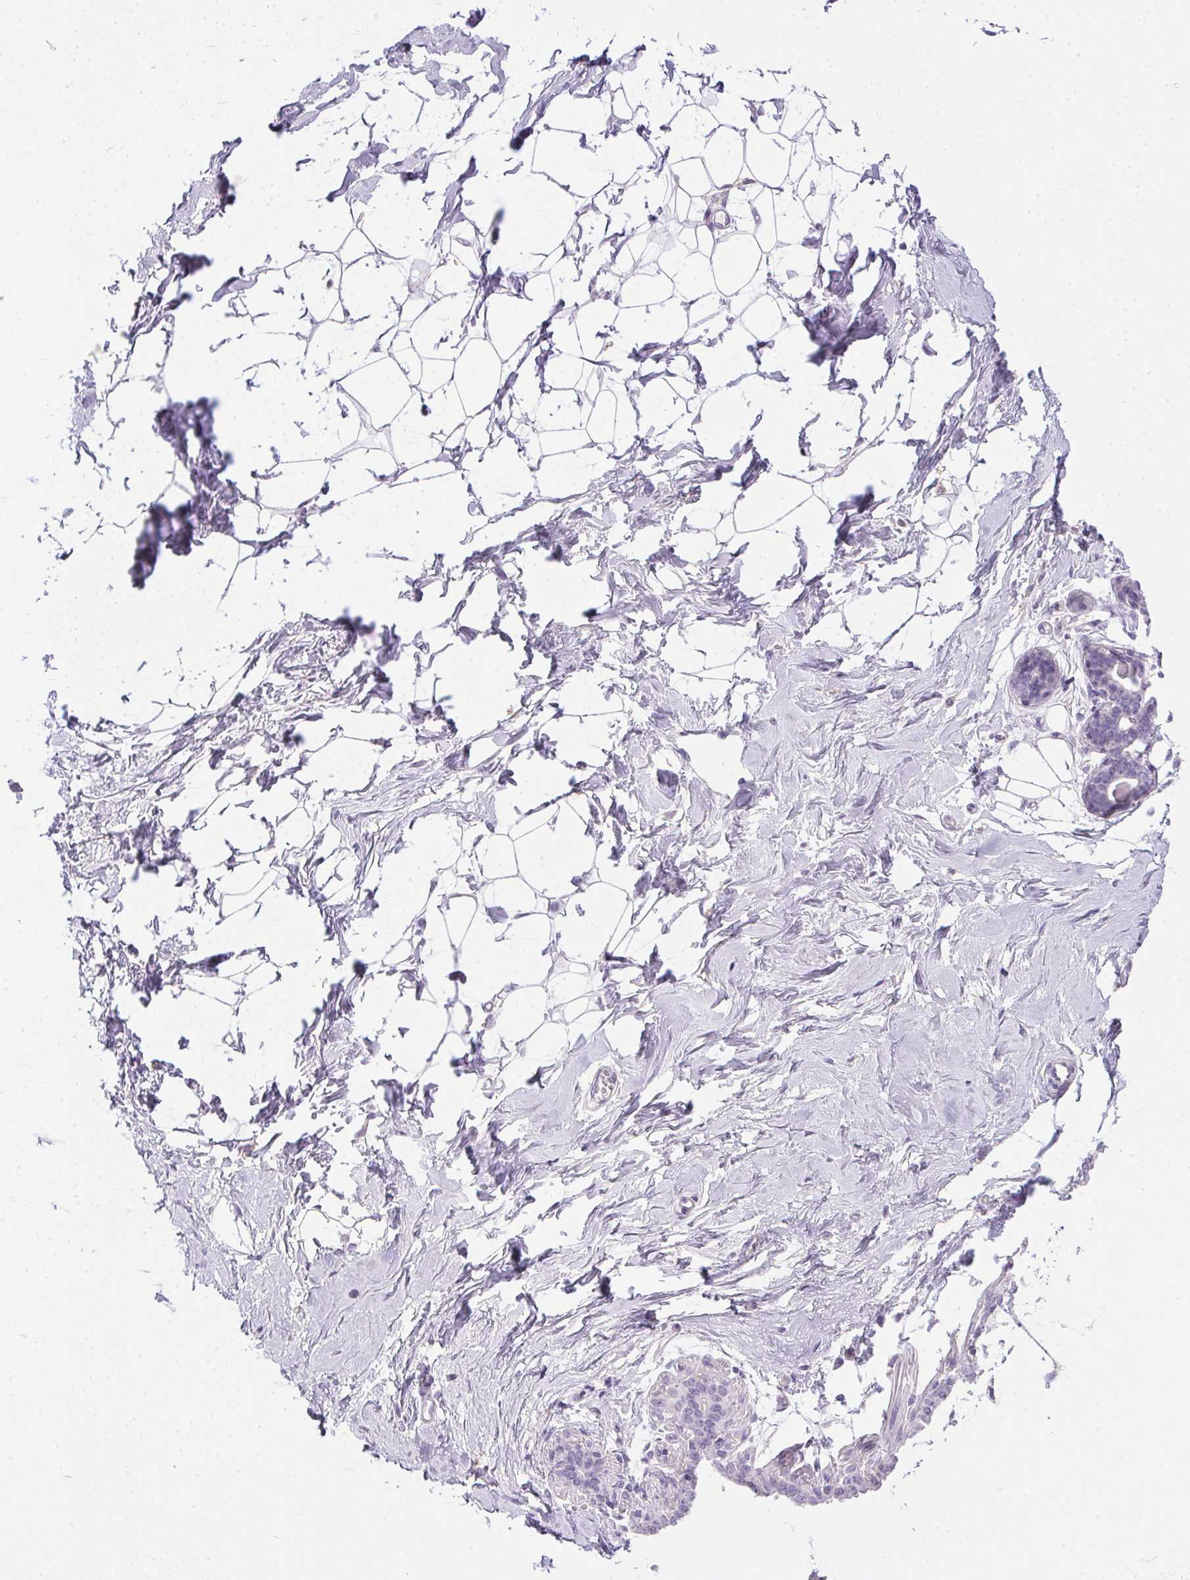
{"staining": {"intensity": "negative", "quantity": "none", "location": "none"}, "tissue": "breast", "cell_type": "Adipocytes", "image_type": "normal", "snomed": [{"axis": "morphology", "description": "Normal tissue, NOS"}, {"axis": "topography", "description": "Breast"}], "caption": "Immunohistochemistry of unremarkable breast shows no expression in adipocytes.", "gene": "PRL", "patient": {"sex": "female", "age": 45}}